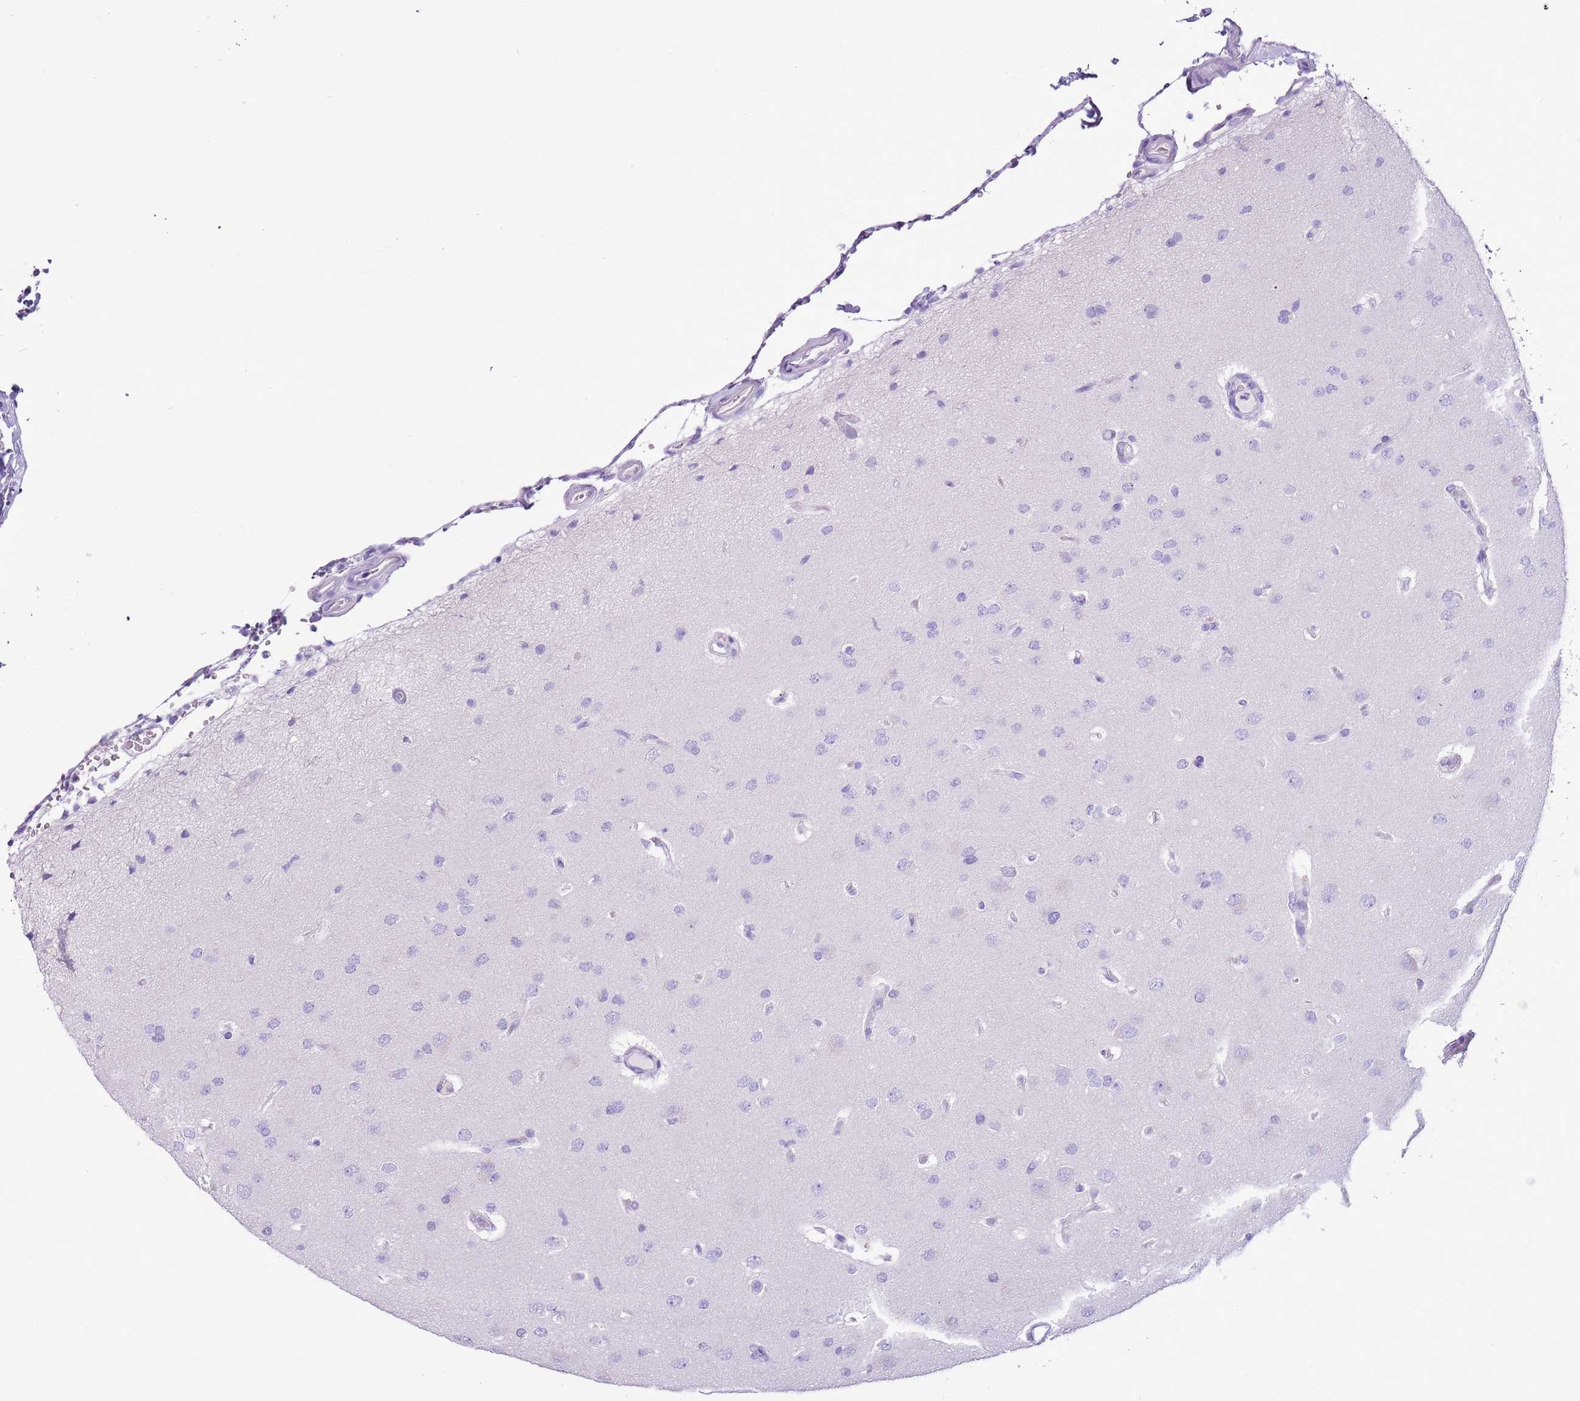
{"staining": {"intensity": "negative", "quantity": "none", "location": "none"}, "tissue": "glioma", "cell_type": "Tumor cells", "image_type": "cancer", "snomed": [{"axis": "morphology", "description": "Glioma, malignant, High grade"}, {"axis": "topography", "description": "Brain"}], "caption": "This is an immunohistochemistry (IHC) photomicrograph of malignant glioma (high-grade). There is no expression in tumor cells.", "gene": "TBC1D10B", "patient": {"sex": "male", "age": 77}}